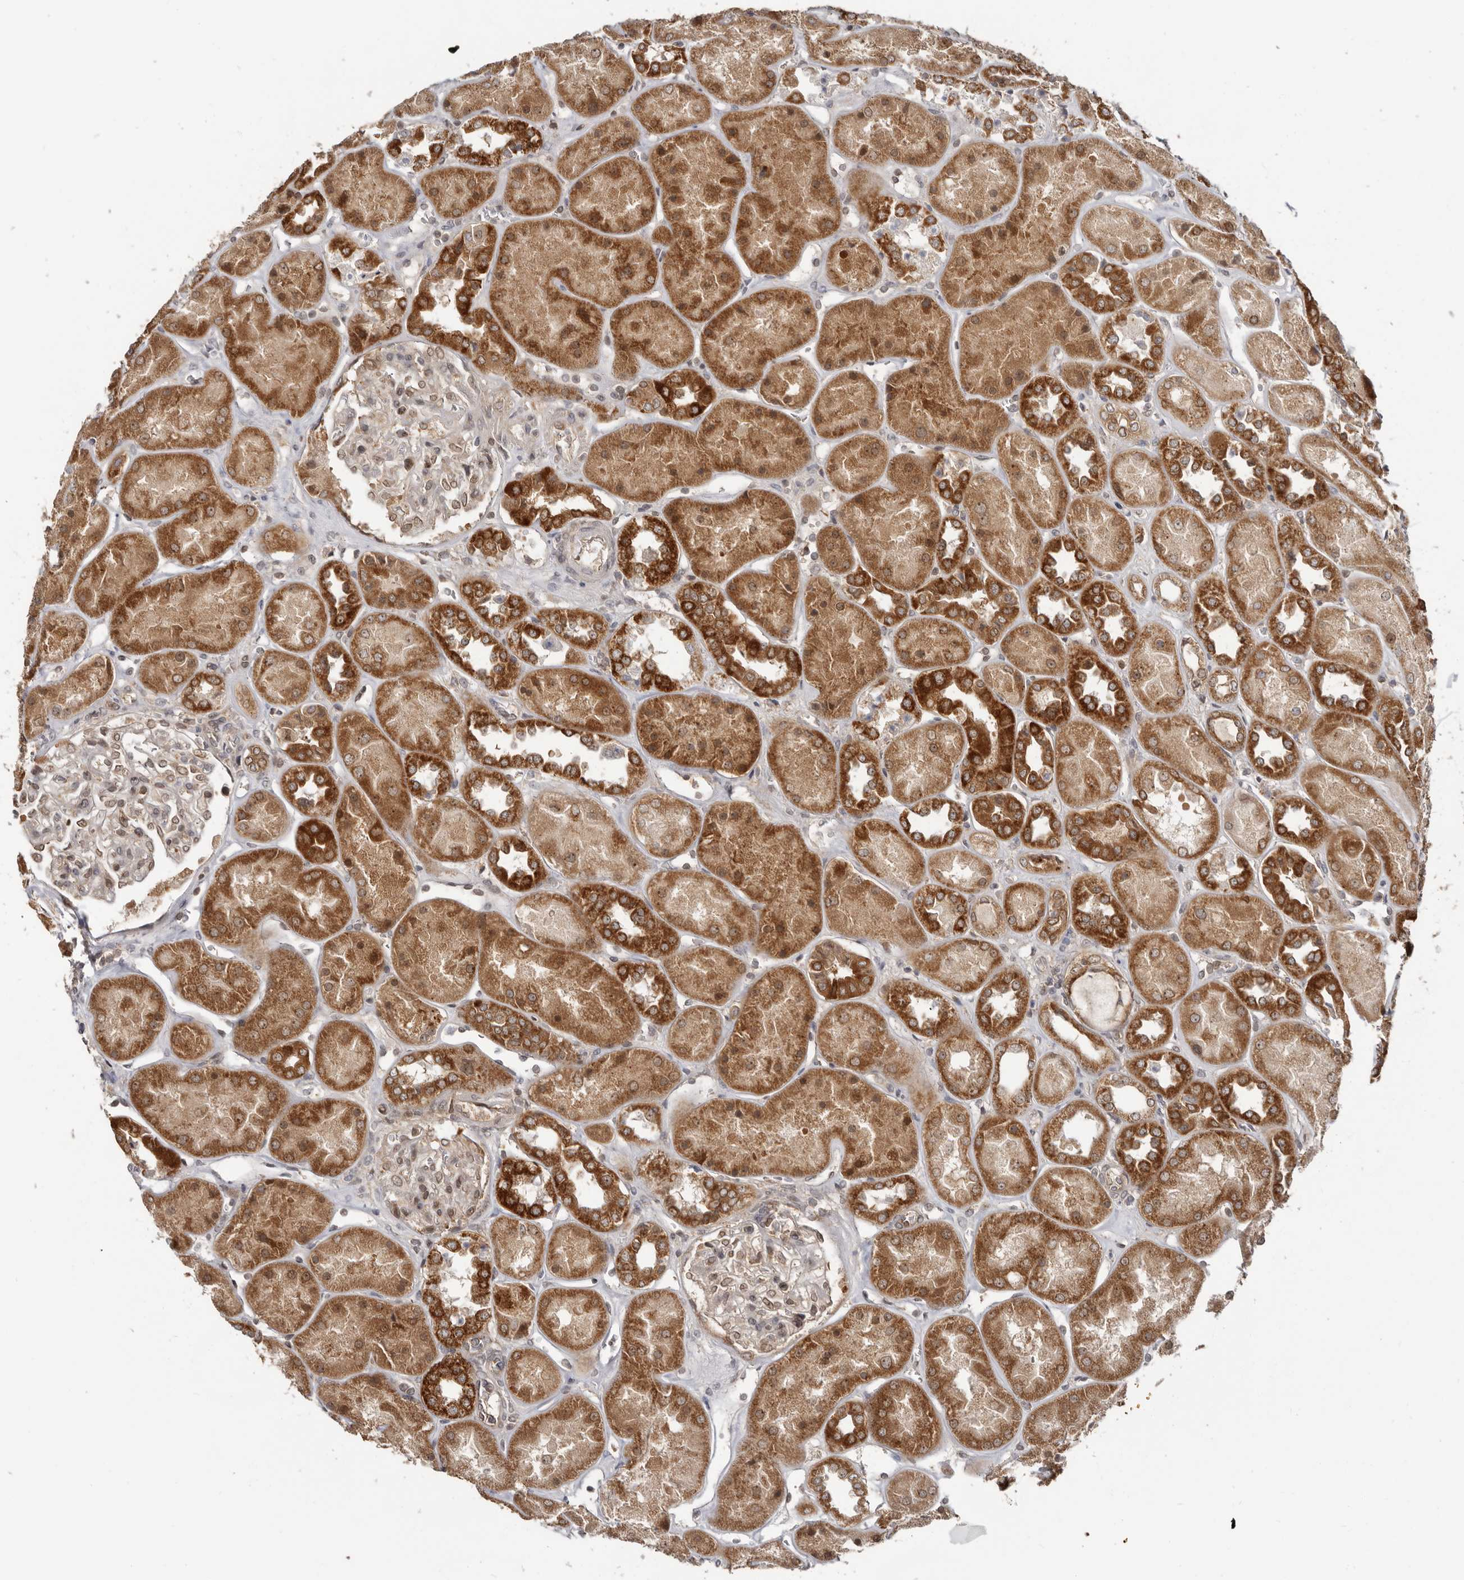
{"staining": {"intensity": "moderate", "quantity": "25%-75%", "location": "nuclear"}, "tissue": "kidney", "cell_type": "Cells in glomeruli", "image_type": "normal", "snomed": [{"axis": "morphology", "description": "Normal tissue, NOS"}, {"axis": "topography", "description": "Kidney"}], "caption": "Cells in glomeruli demonstrate moderate nuclear expression in approximately 25%-75% of cells in normal kidney.", "gene": "BAD", "patient": {"sex": "male", "age": 70}}